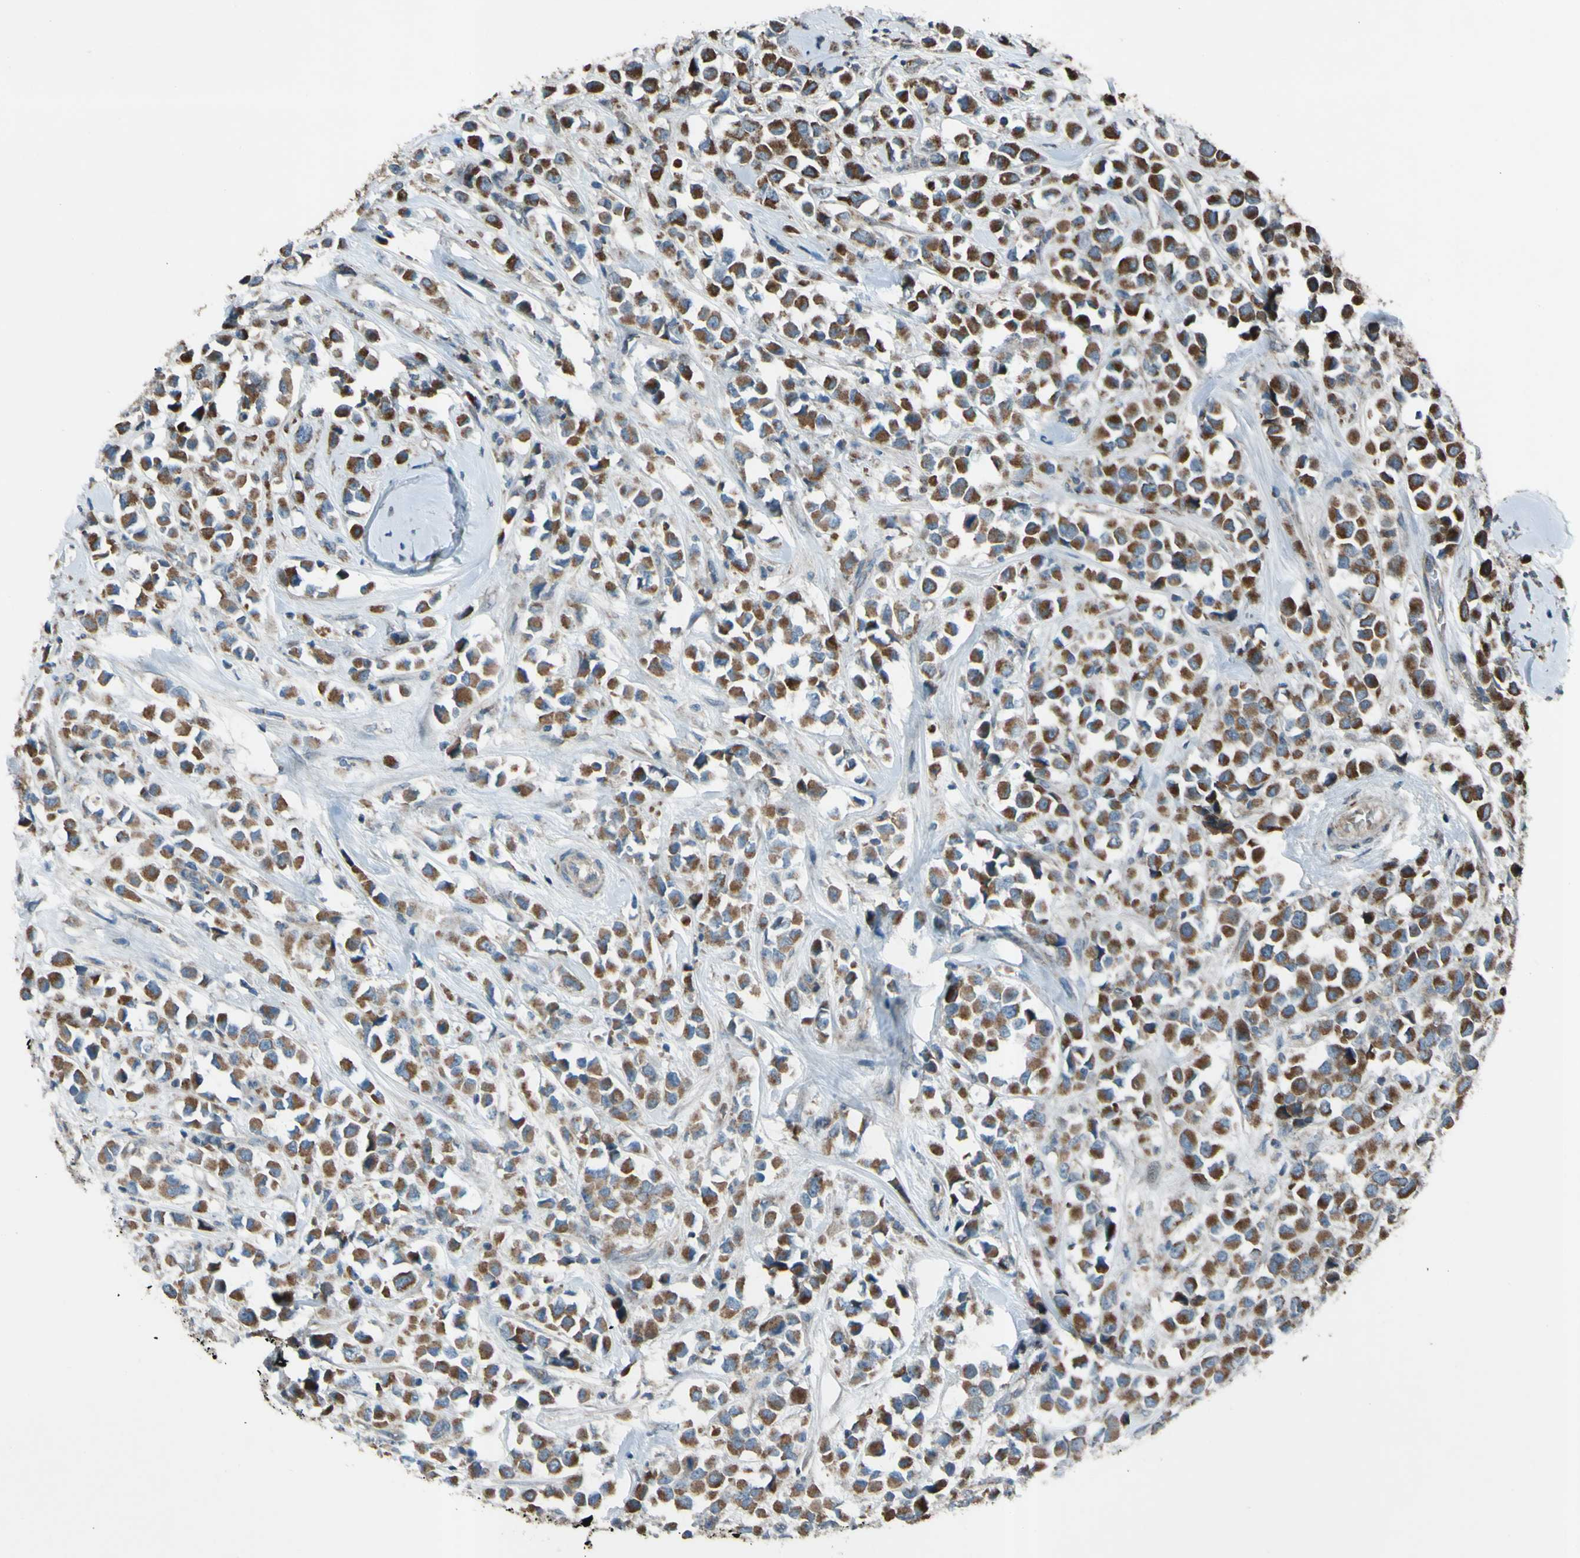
{"staining": {"intensity": "moderate", "quantity": ">75%", "location": "cytoplasmic/membranous"}, "tissue": "breast cancer", "cell_type": "Tumor cells", "image_type": "cancer", "snomed": [{"axis": "morphology", "description": "Duct carcinoma"}, {"axis": "topography", "description": "Breast"}], "caption": "Tumor cells exhibit medium levels of moderate cytoplasmic/membranous expression in approximately >75% of cells in breast intraductal carcinoma. The staining is performed using DAB brown chromogen to label protein expression. The nuclei are counter-stained blue using hematoxylin.", "gene": "ACOT8", "patient": {"sex": "female", "age": 61}}